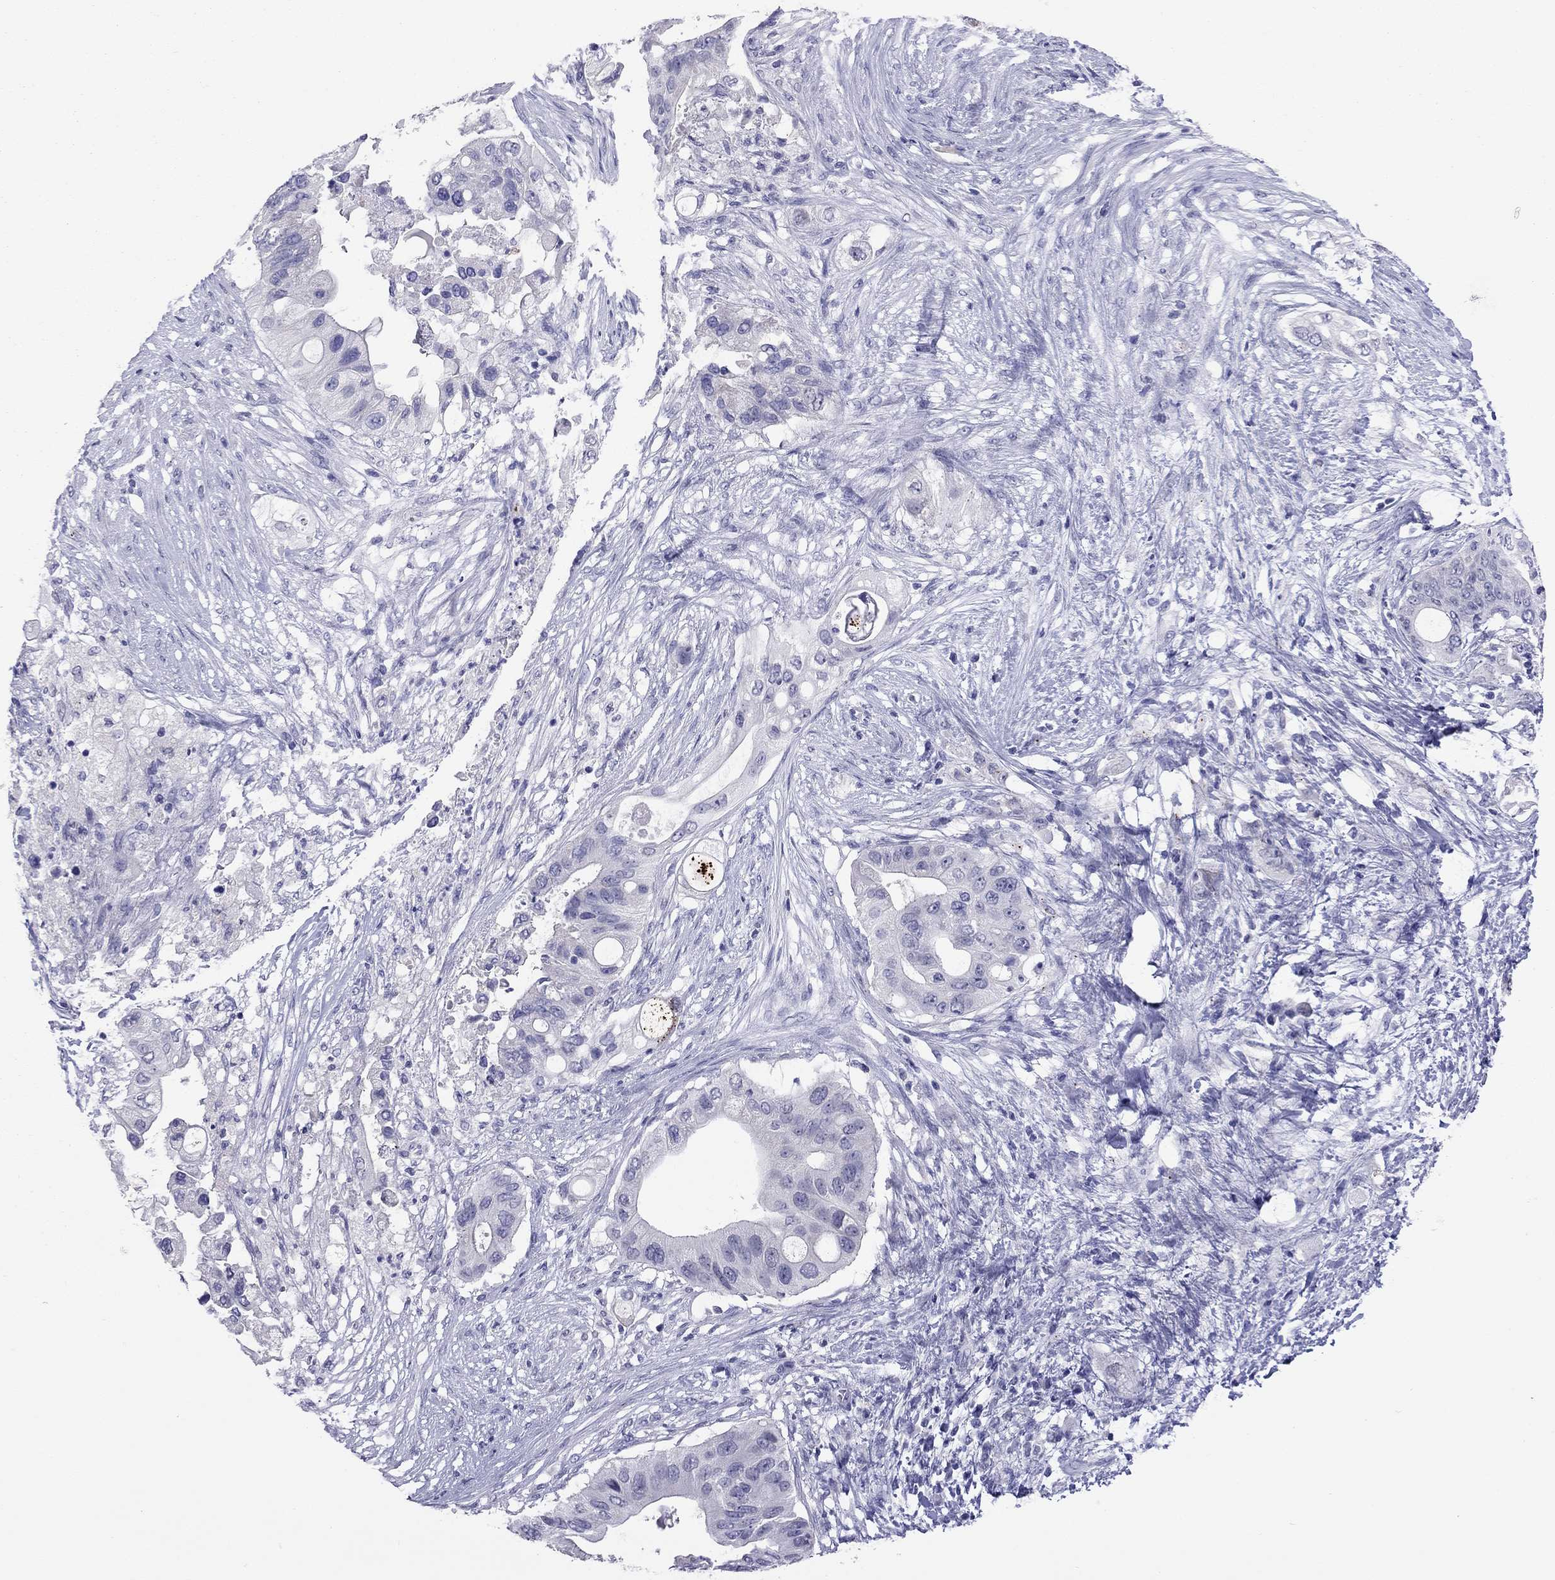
{"staining": {"intensity": "negative", "quantity": "none", "location": "none"}, "tissue": "pancreatic cancer", "cell_type": "Tumor cells", "image_type": "cancer", "snomed": [{"axis": "morphology", "description": "Adenocarcinoma, NOS"}, {"axis": "topography", "description": "Pancreas"}], "caption": "This is an immunohistochemistry histopathology image of human pancreatic adenocarcinoma. There is no staining in tumor cells.", "gene": "ARMC12", "patient": {"sex": "female", "age": 72}}